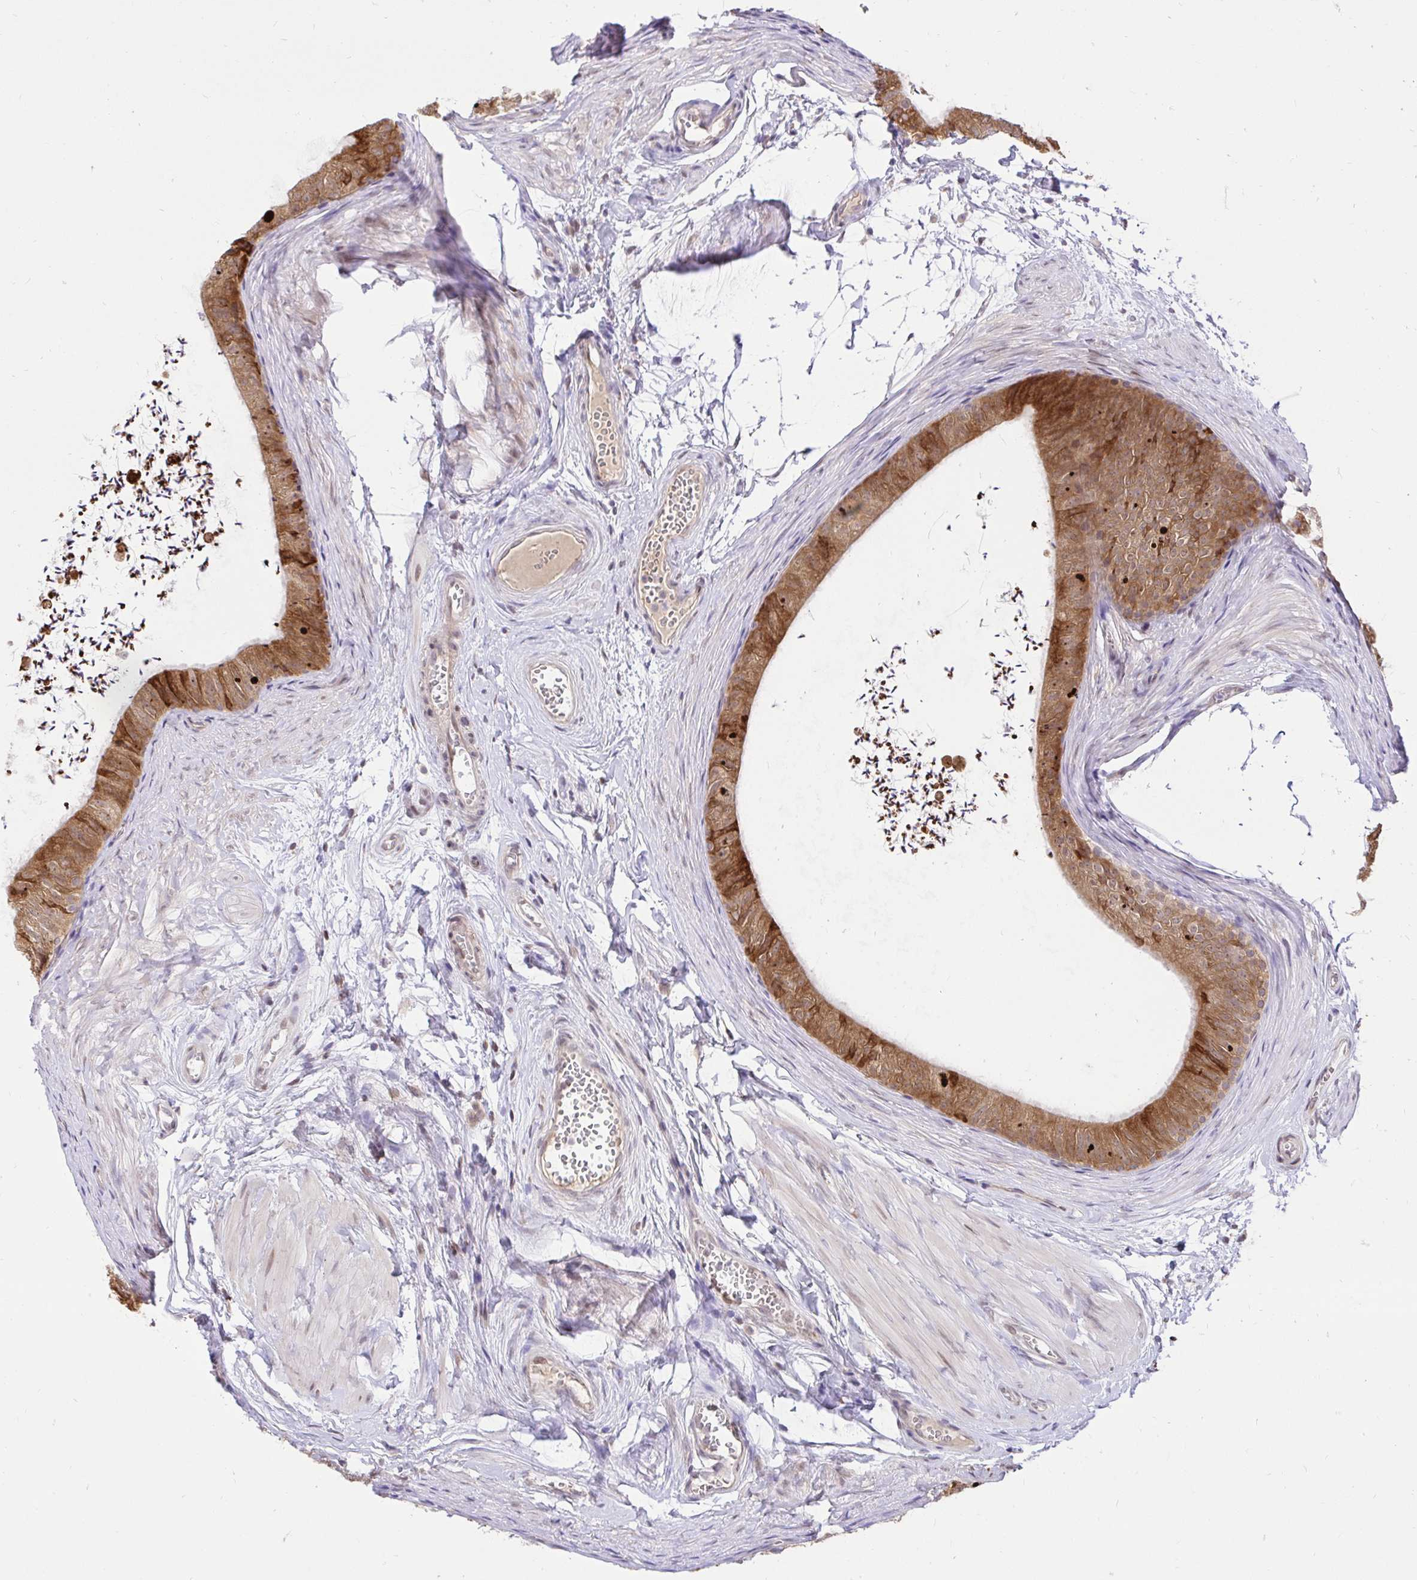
{"staining": {"intensity": "strong", "quantity": ">75%", "location": "cytoplasmic/membranous"}, "tissue": "epididymis", "cell_type": "Glandular cells", "image_type": "normal", "snomed": [{"axis": "morphology", "description": "Normal tissue, NOS"}, {"axis": "topography", "description": "Epididymis, spermatic cord, NOS"}, {"axis": "topography", "description": "Epididymis"}, {"axis": "topography", "description": "Peripheral nerve tissue"}], "caption": "Normal epididymis reveals strong cytoplasmic/membranous expression in about >75% of glandular cells.", "gene": "NAALAD2", "patient": {"sex": "male", "age": 29}}